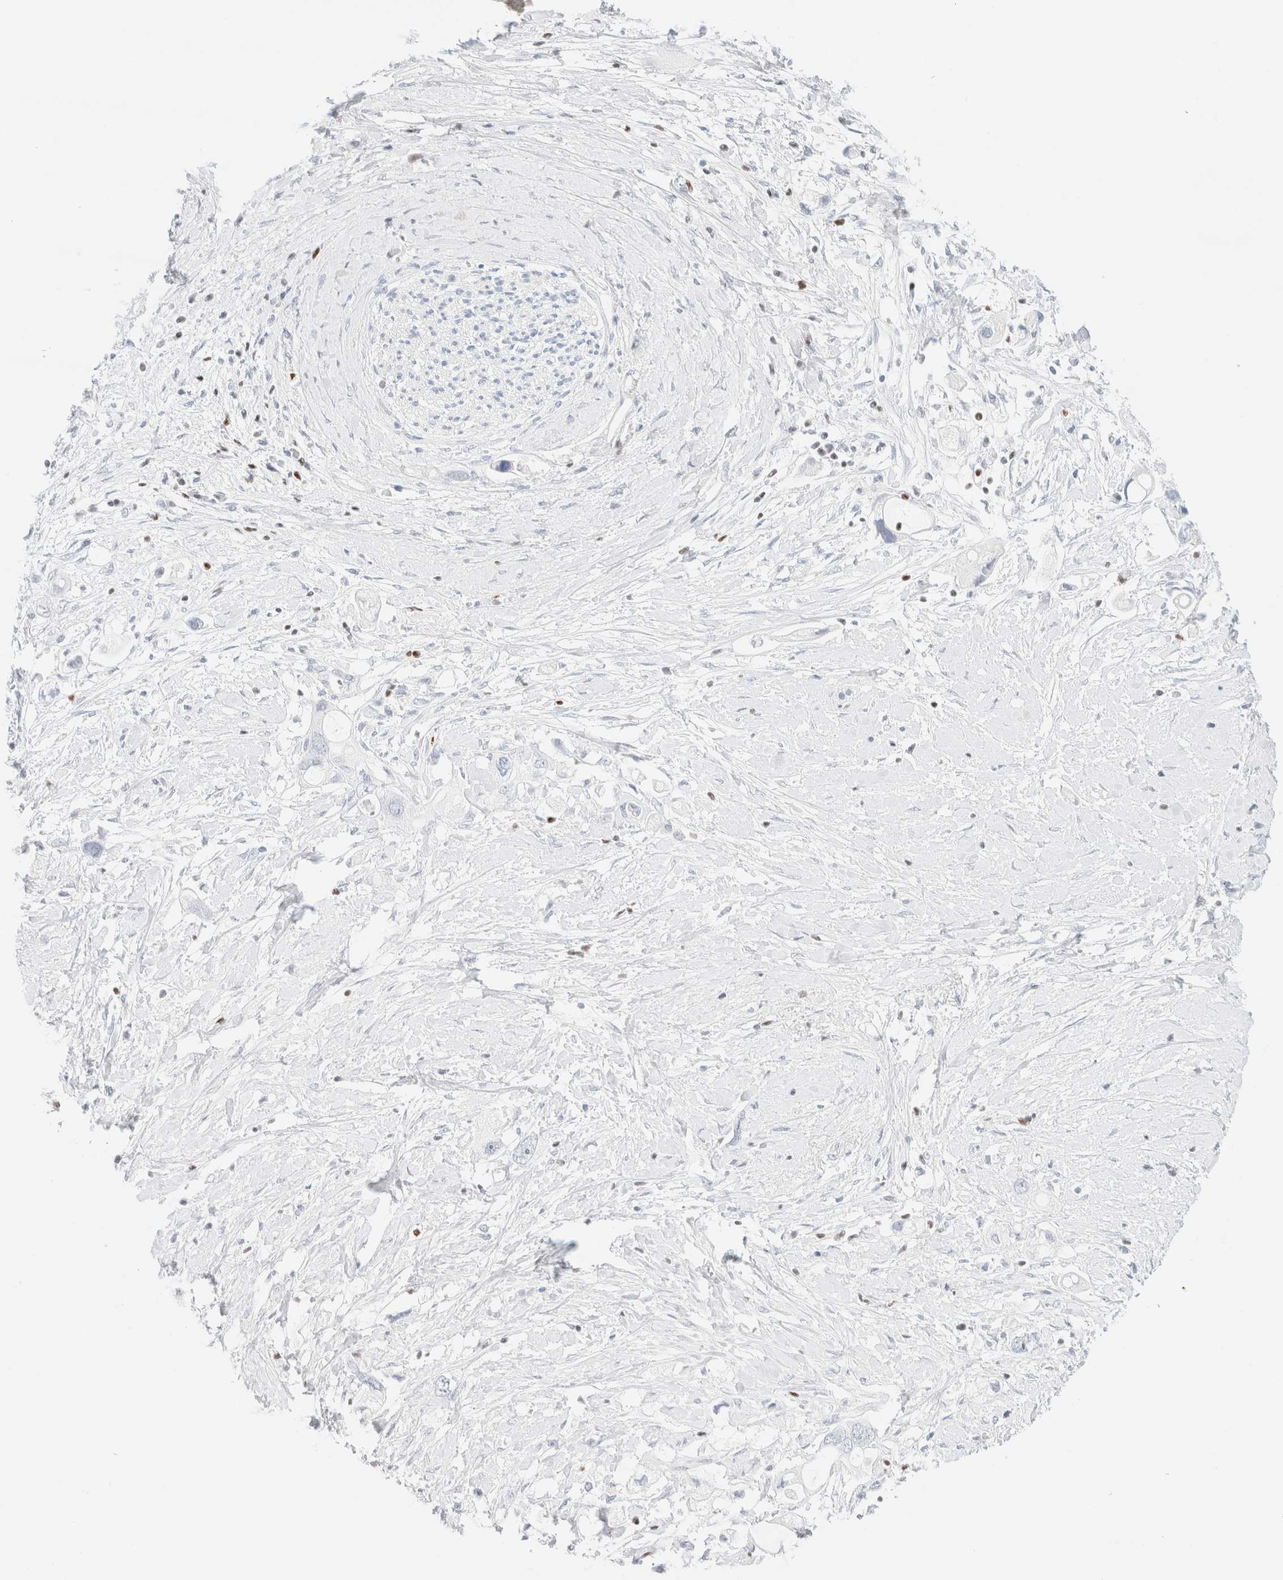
{"staining": {"intensity": "negative", "quantity": "none", "location": "none"}, "tissue": "pancreatic cancer", "cell_type": "Tumor cells", "image_type": "cancer", "snomed": [{"axis": "morphology", "description": "Adenocarcinoma, NOS"}, {"axis": "topography", "description": "Pancreas"}], "caption": "A histopathology image of human pancreatic cancer (adenocarcinoma) is negative for staining in tumor cells. (Stains: DAB immunohistochemistry with hematoxylin counter stain, Microscopy: brightfield microscopy at high magnification).", "gene": "IKZF3", "patient": {"sex": "female", "age": 56}}